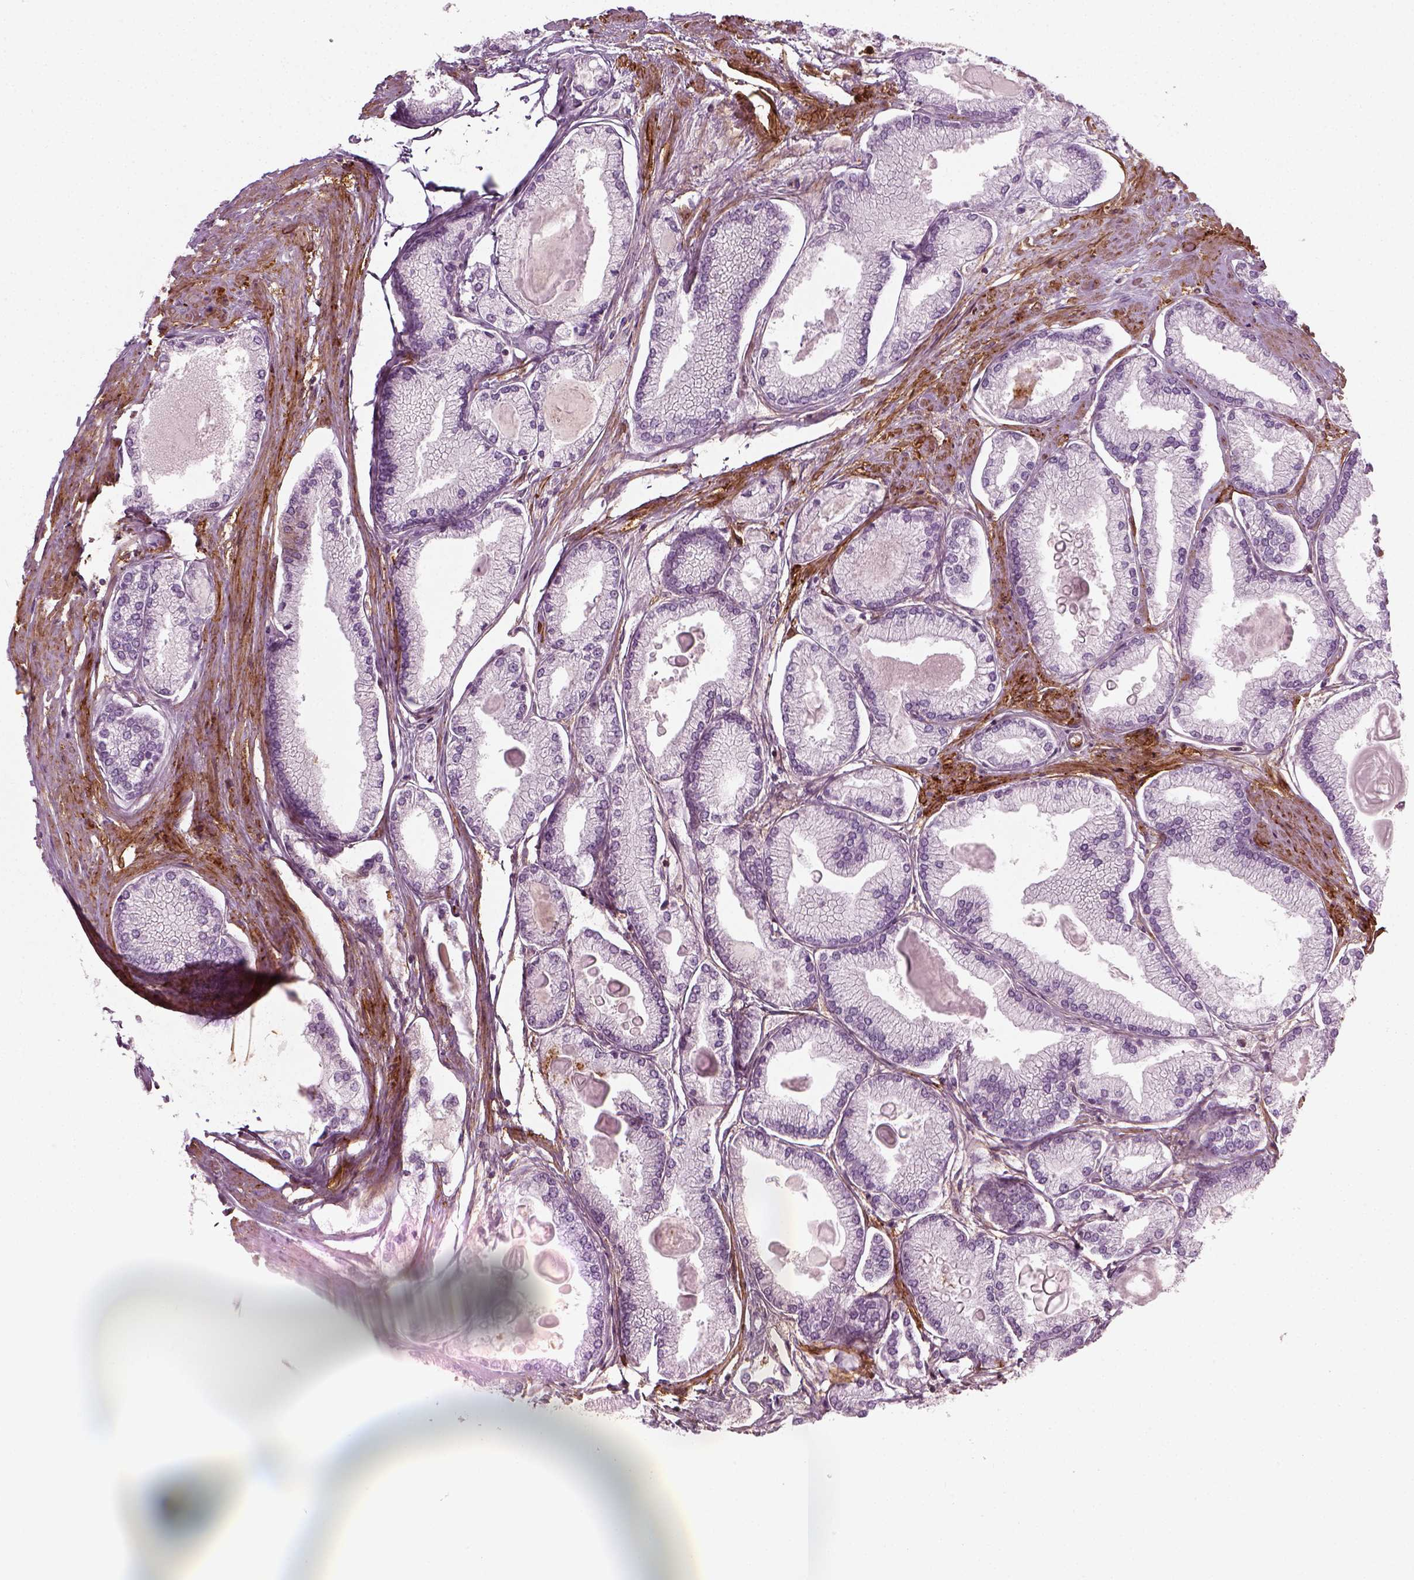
{"staining": {"intensity": "negative", "quantity": "none", "location": "none"}, "tissue": "prostate cancer", "cell_type": "Tumor cells", "image_type": "cancer", "snomed": [{"axis": "morphology", "description": "Adenocarcinoma, High grade"}, {"axis": "topography", "description": "Prostate"}], "caption": "Immunohistochemical staining of human prostate cancer (adenocarcinoma (high-grade)) shows no significant expression in tumor cells.", "gene": "NPTN", "patient": {"sex": "male", "age": 68}}